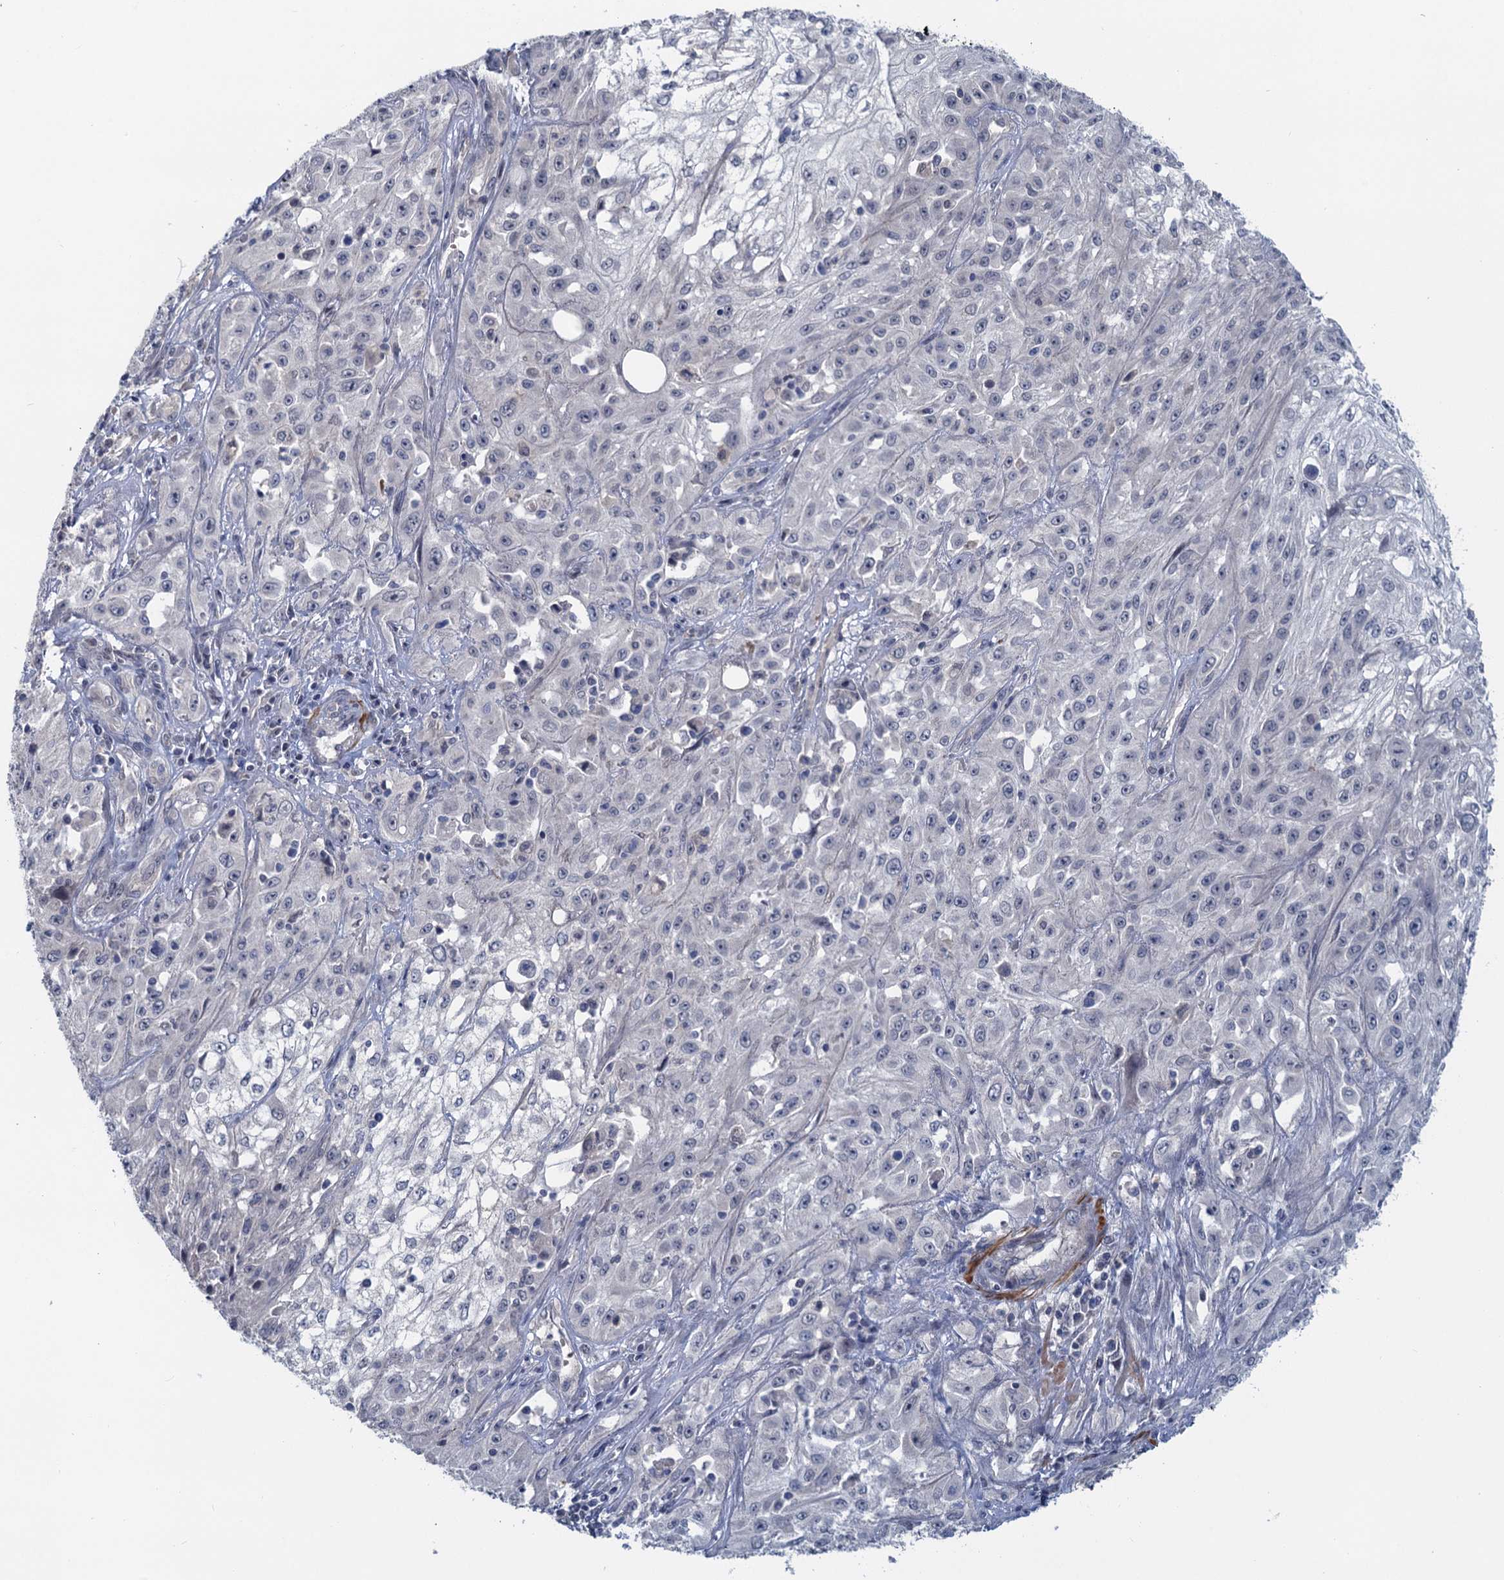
{"staining": {"intensity": "negative", "quantity": "none", "location": "none"}, "tissue": "skin cancer", "cell_type": "Tumor cells", "image_type": "cancer", "snomed": [{"axis": "morphology", "description": "Squamous cell carcinoma, NOS"}, {"axis": "morphology", "description": "Squamous cell carcinoma, metastatic, NOS"}, {"axis": "topography", "description": "Skin"}, {"axis": "topography", "description": "Lymph node"}], "caption": "There is no significant expression in tumor cells of skin metastatic squamous cell carcinoma.", "gene": "MYO16", "patient": {"sex": "male", "age": 75}}